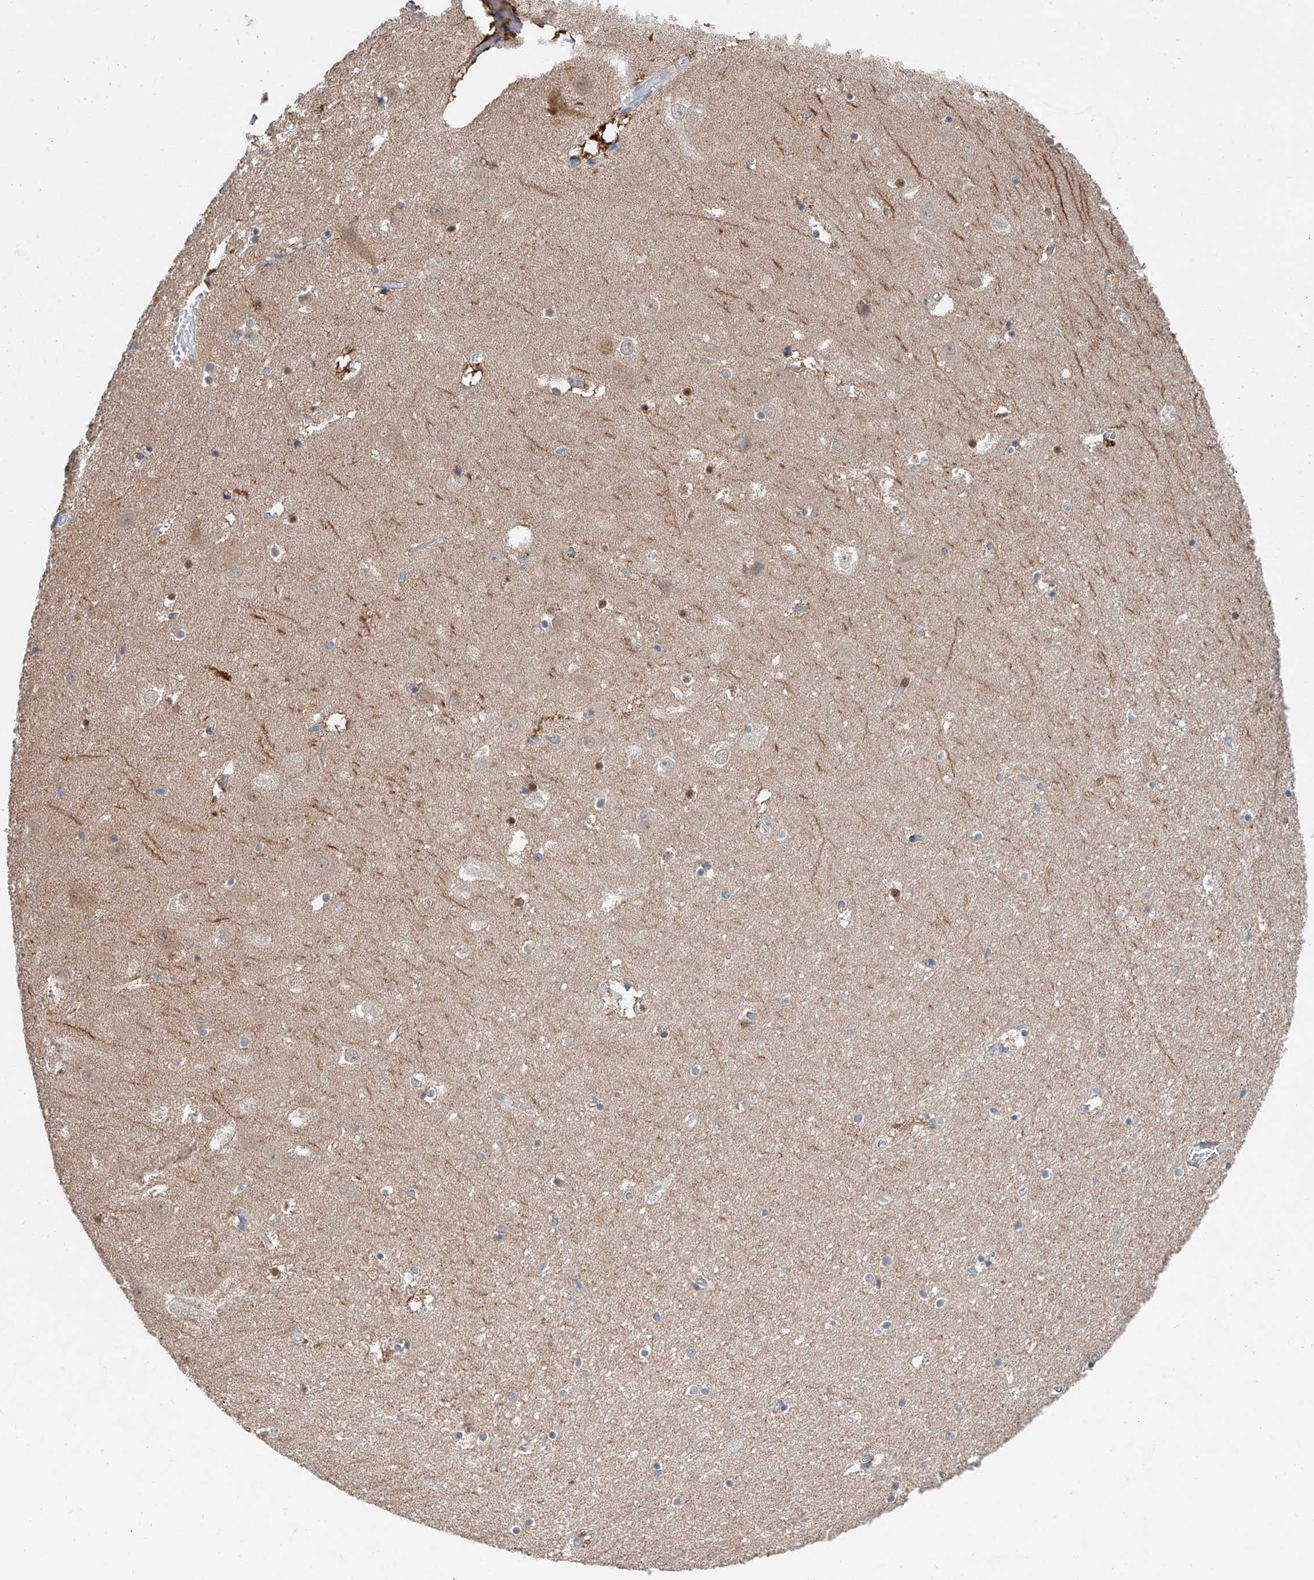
{"staining": {"intensity": "moderate", "quantity": "<25%", "location": "nuclear"}, "tissue": "hippocampus", "cell_type": "Glial cells", "image_type": "normal", "snomed": [{"axis": "morphology", "description": "Normal tissue, NOS"}, {"axis": "topography", "description": "Hippocampus"}], "caption": "Brown immunohistochemical staining in benign human hippocampus displays moderate nuclear expression in about <25% of glial cells.", "gene": "FUCA2", "patient": {"sex": "female", "age": 52}}